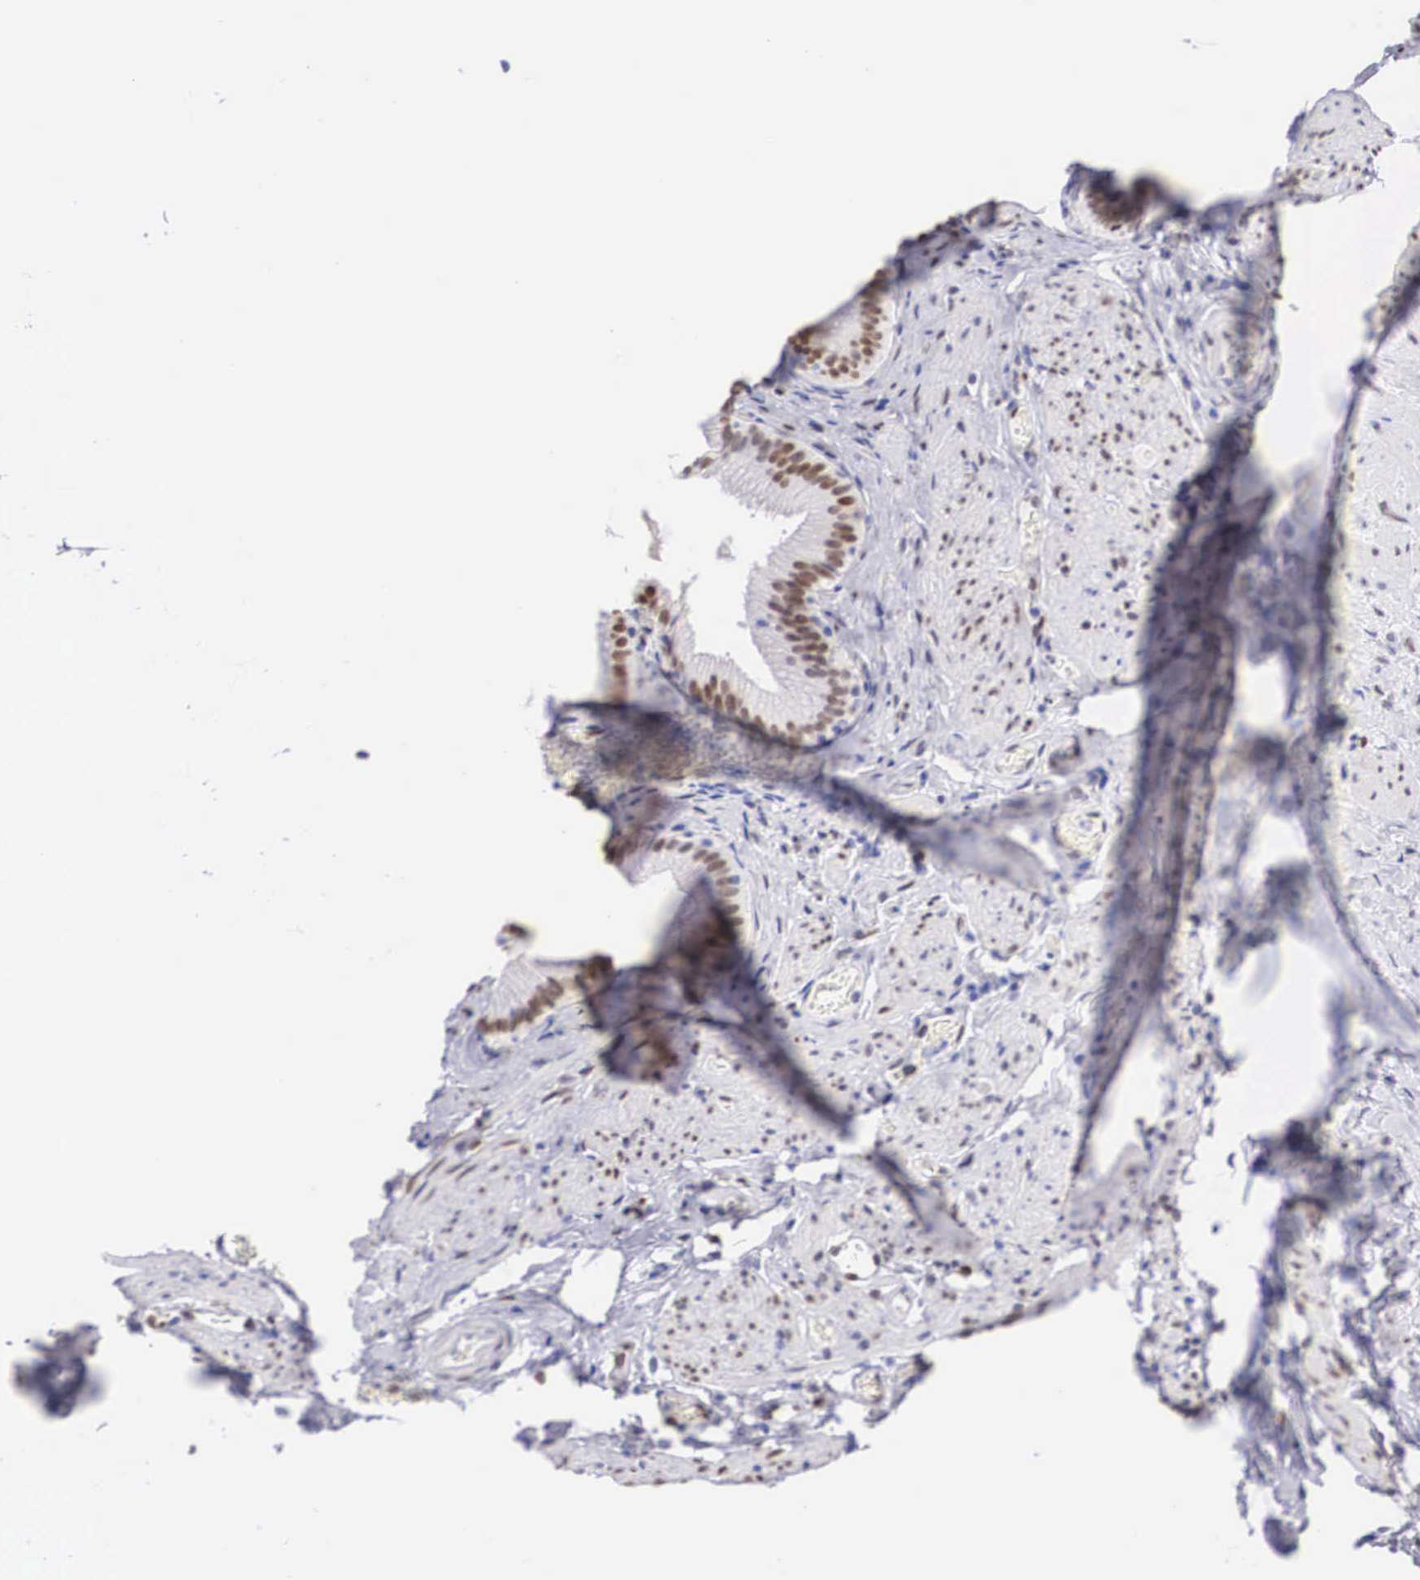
{"staining": {"intensity": "moderate", "quantity": ">75%", "location": "nuclear"}, "tissue": "gallbladder", "cell_type": "Glandular cells", "image_type": "normal", "snomed": [{"axis": "morphology", "description": "Normal tissue, NOS"}, {"axis": "topography", "description": "Gallbladder"}], "caption": "Gallbladder stained with IHC reveals moderate nuclear positivity in about >75% of glandular cells.", "gene": "HMGN5", "patient": {"sex": "female", "age": 44}}